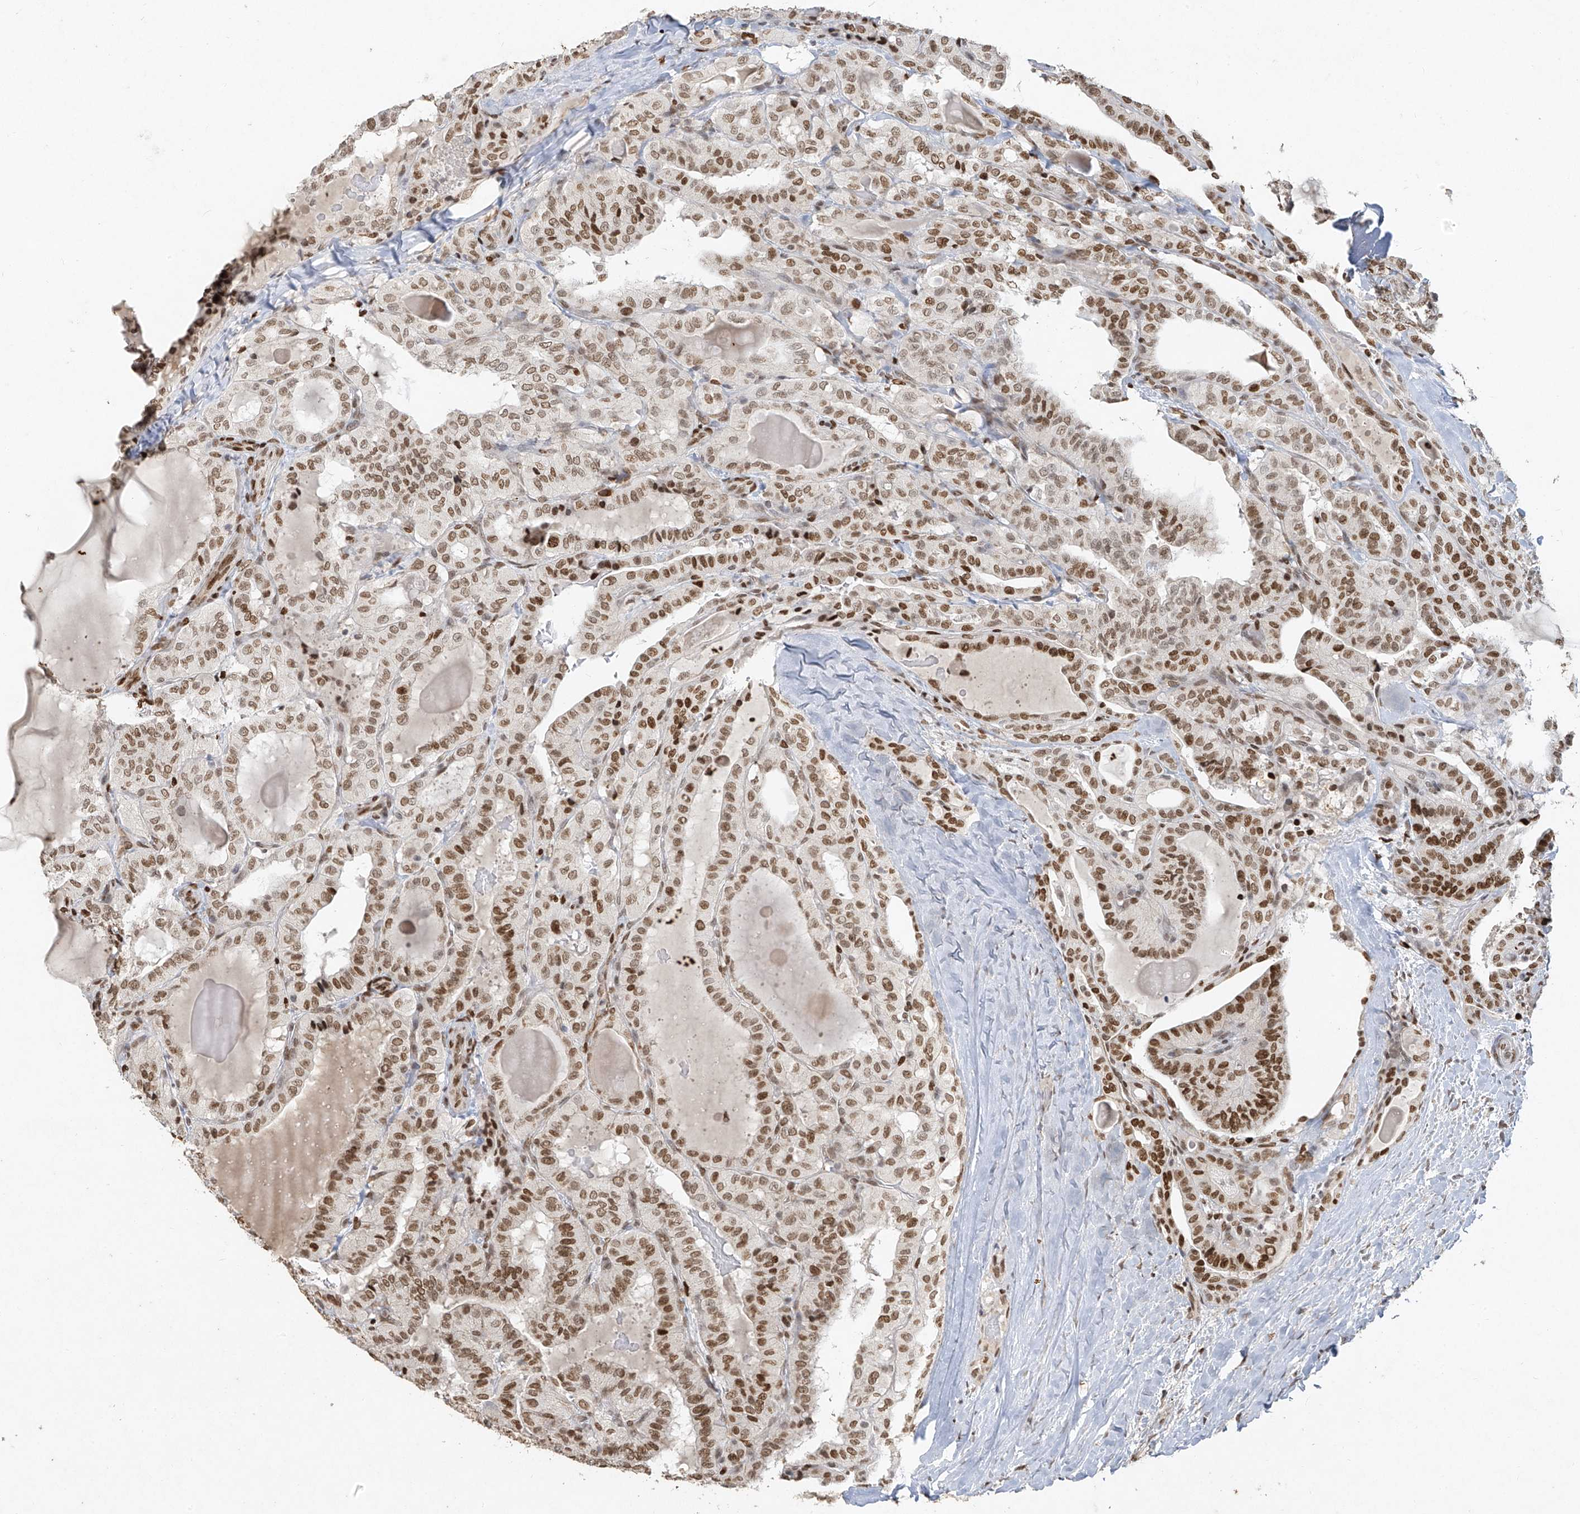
{"staining": {"intensity": "moderate", "quantity": ">75%", "location": "nuclear"}, "tissue": "thyroid cancer", "cell_type": "Tumor cells", "image_type": "cancer", "snomed": [{"axis": "morphology", "description": "Papillary adenocarcinoma, NOS"}, {"axis": "topography", "description": "Thyroid gland"}], "caption": "A brown stain shows moderate nuclear positivity of a protein in thyroid cancer (papillary adenocarcinoma) tumor cells.", "gene": "ATRIP", "patient": {"sex": "male", "age": 77}}